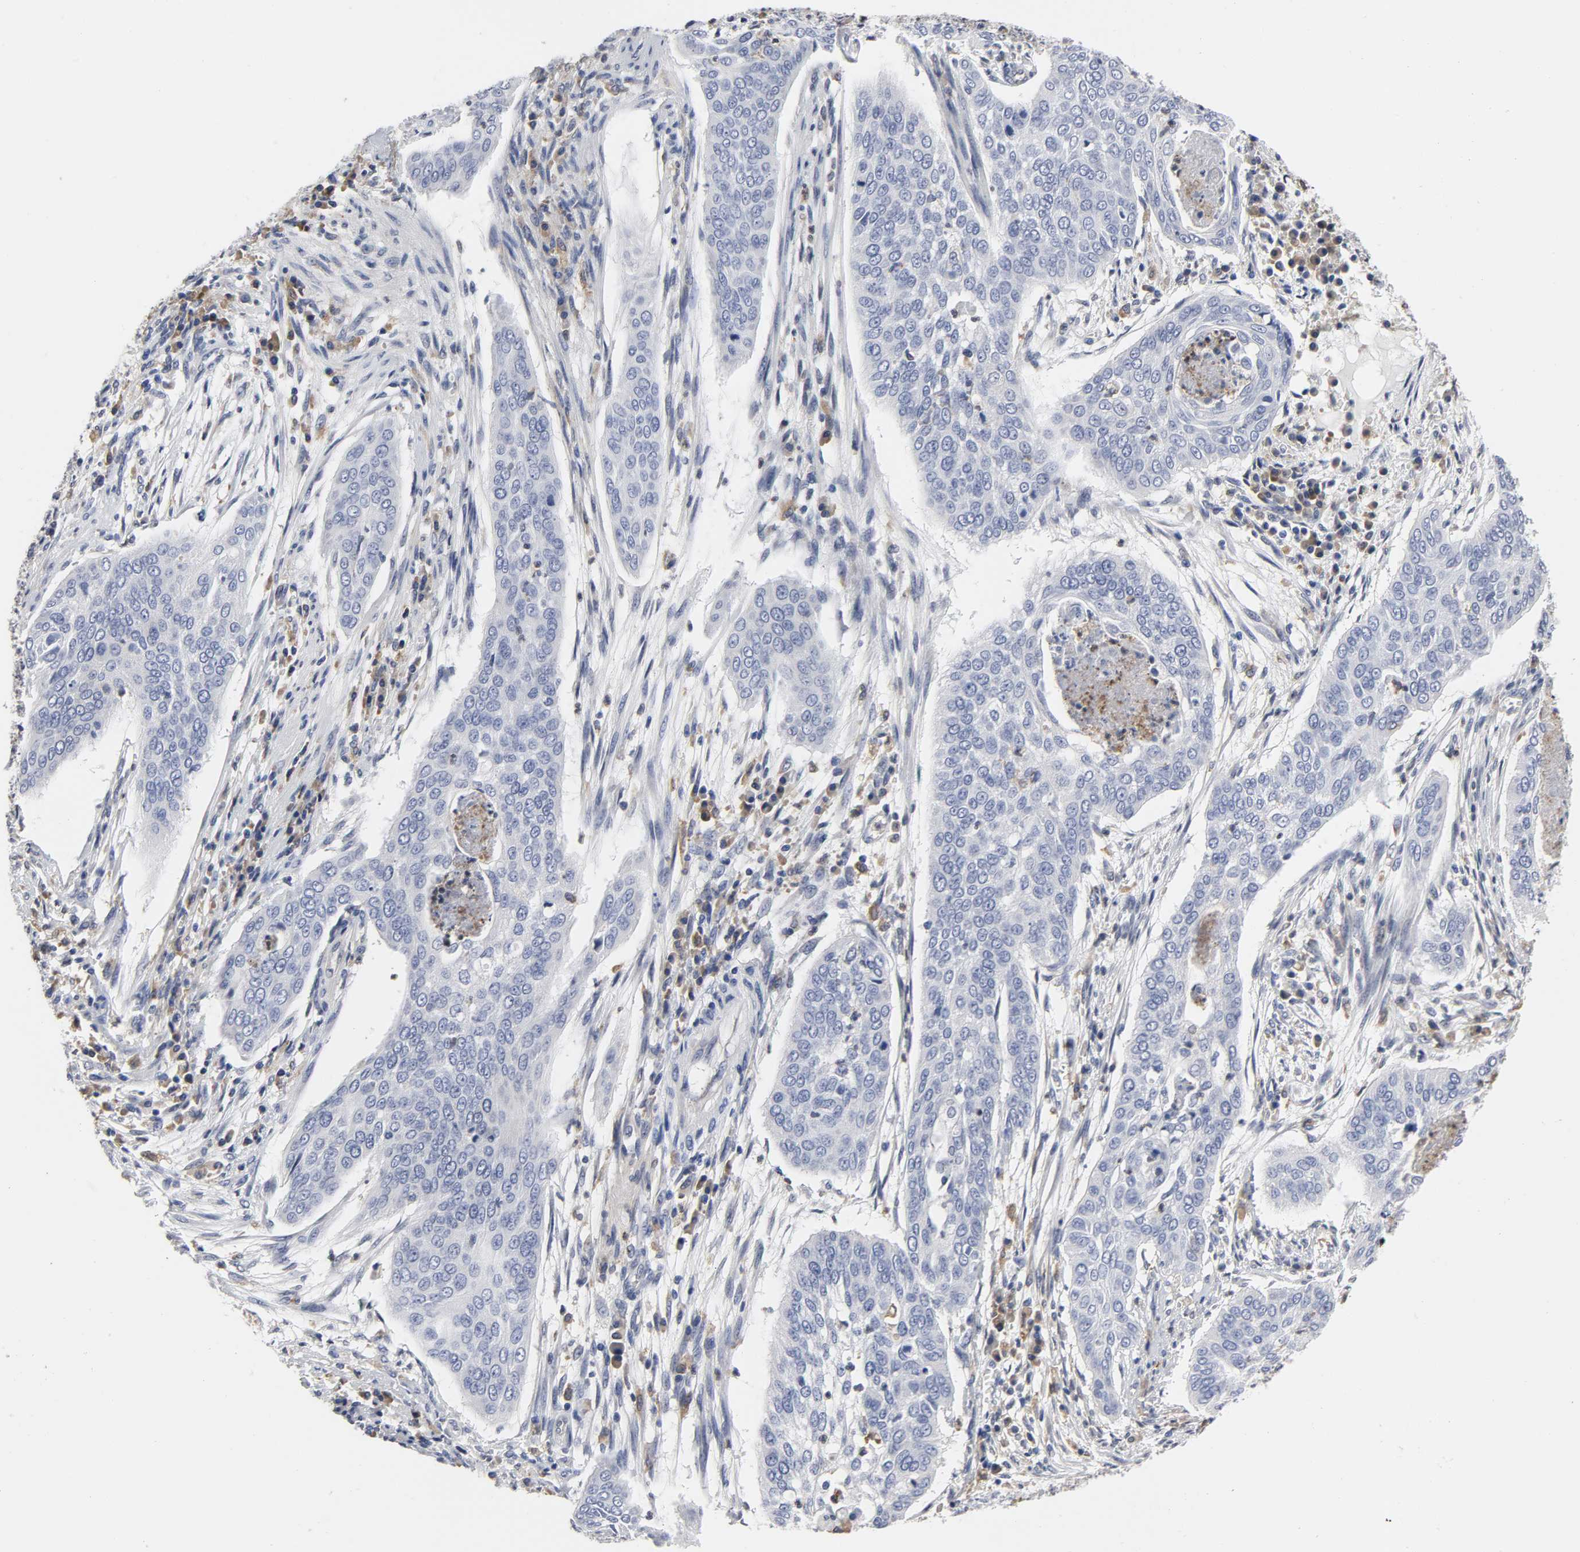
{"staining": {"intensity": "negative", "quantity": "none", "location": "none"}, "tissue": "cervical cancer", "cell_type": "Tumor cells", "image_type": "cancer", "snomed": [{"axis": "morphology", "description": "Squamous cell carcinoma, NOS"}, {"axis": "topography", "description": "Cervix"}], "caption": "DAB immunohistochemical staining of human cervical cancer displays no significant positivity in tumor cells.", "gene": "HCK", "patient": {"sex": "female", "age": 39}}